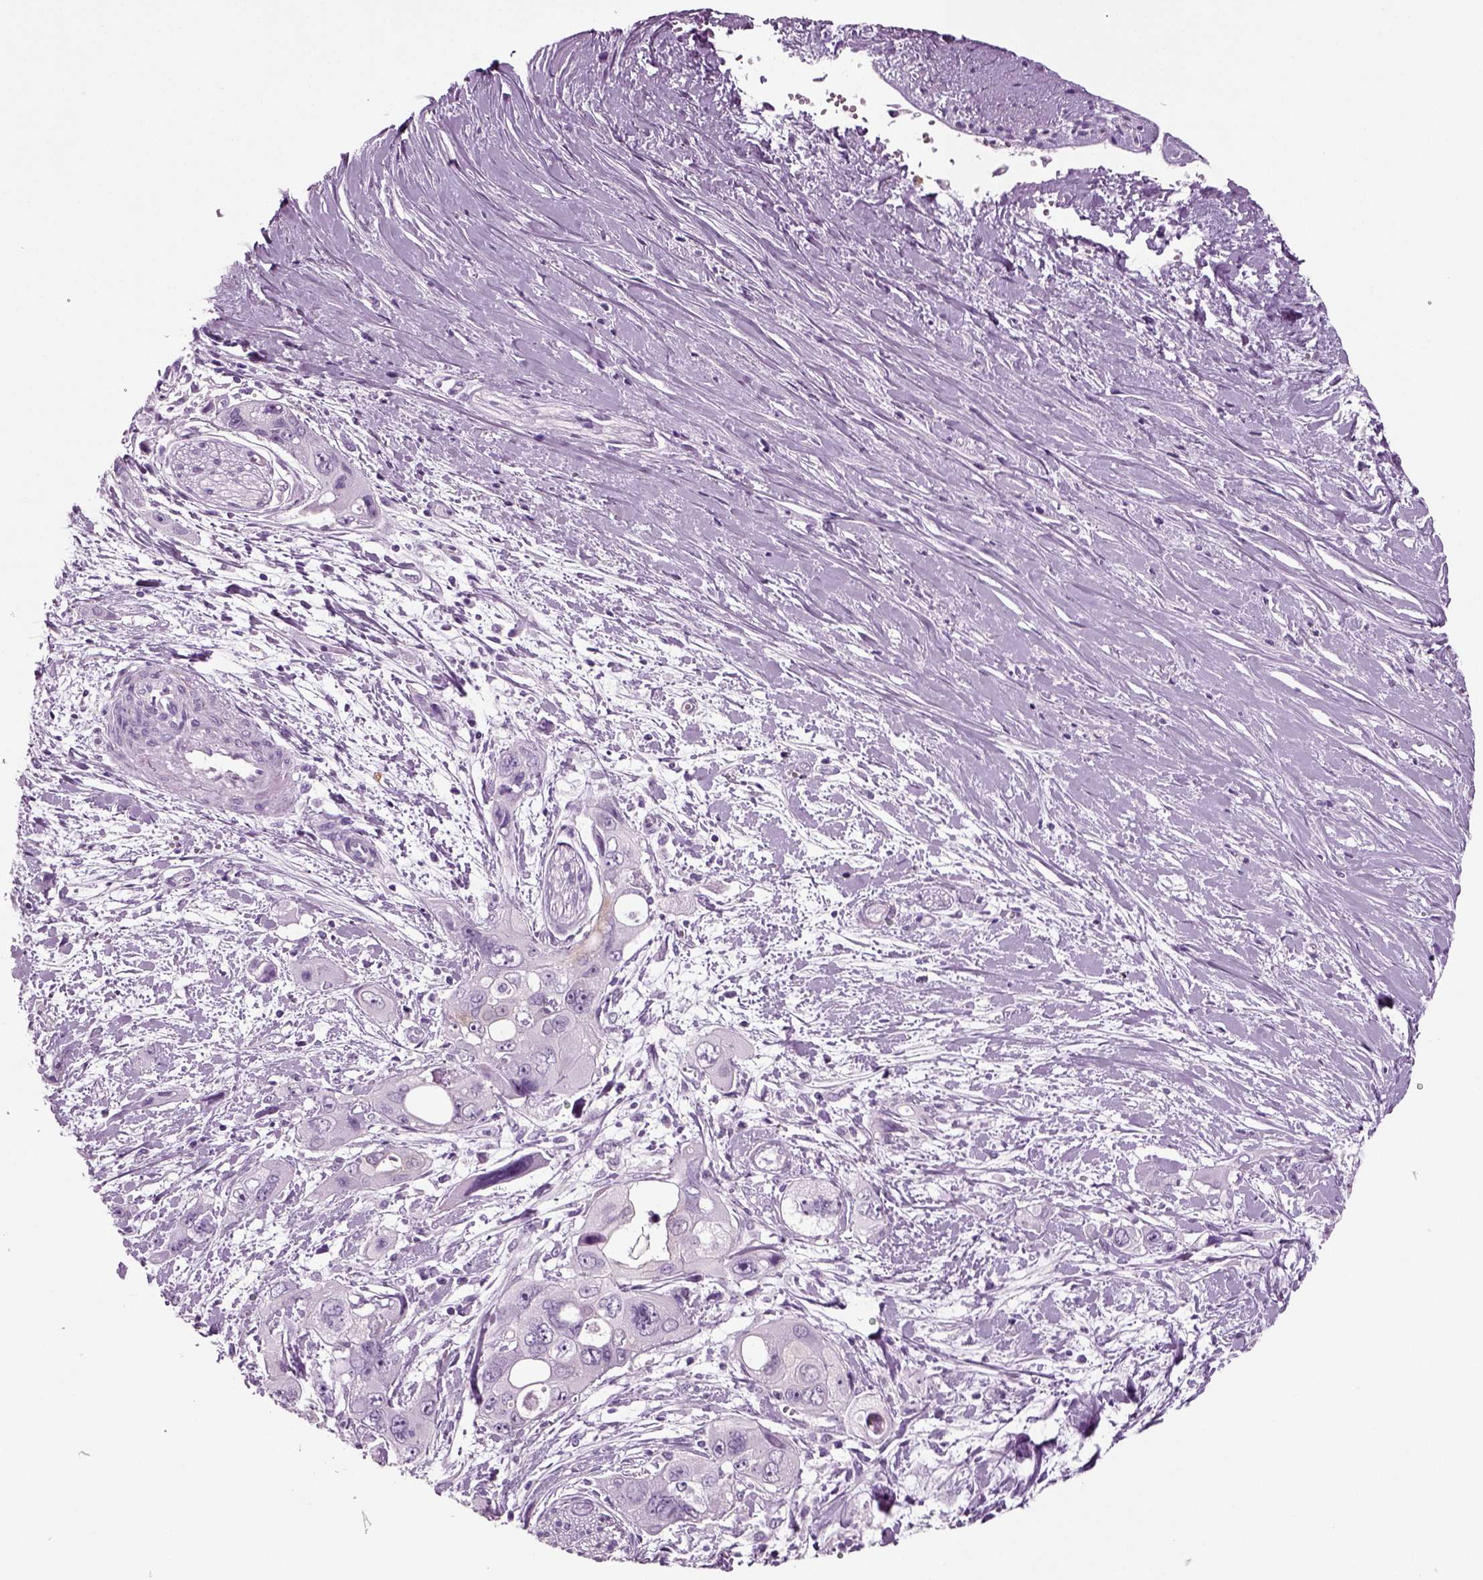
{"staining": {"intensity": "negative", "quantity": "none", "location": "none"}, "tissue": "pancreatic cancer", "cell_type": "Tumor cells", "image_type": "cancer", "snomed": [{"axis": "morphology", "description": "Adenocarcinoma, NOS"}, {"axis": "topography", "description": "Pancreas"}], "caption": "Immunohistochemistry (IHC) histopathology image of human pancreatic cancer stained for a protein (brown), which displays no positivity in tumor cells.", "gene": "CRABP1", "patient": {"sex": "male", "age": 47}}